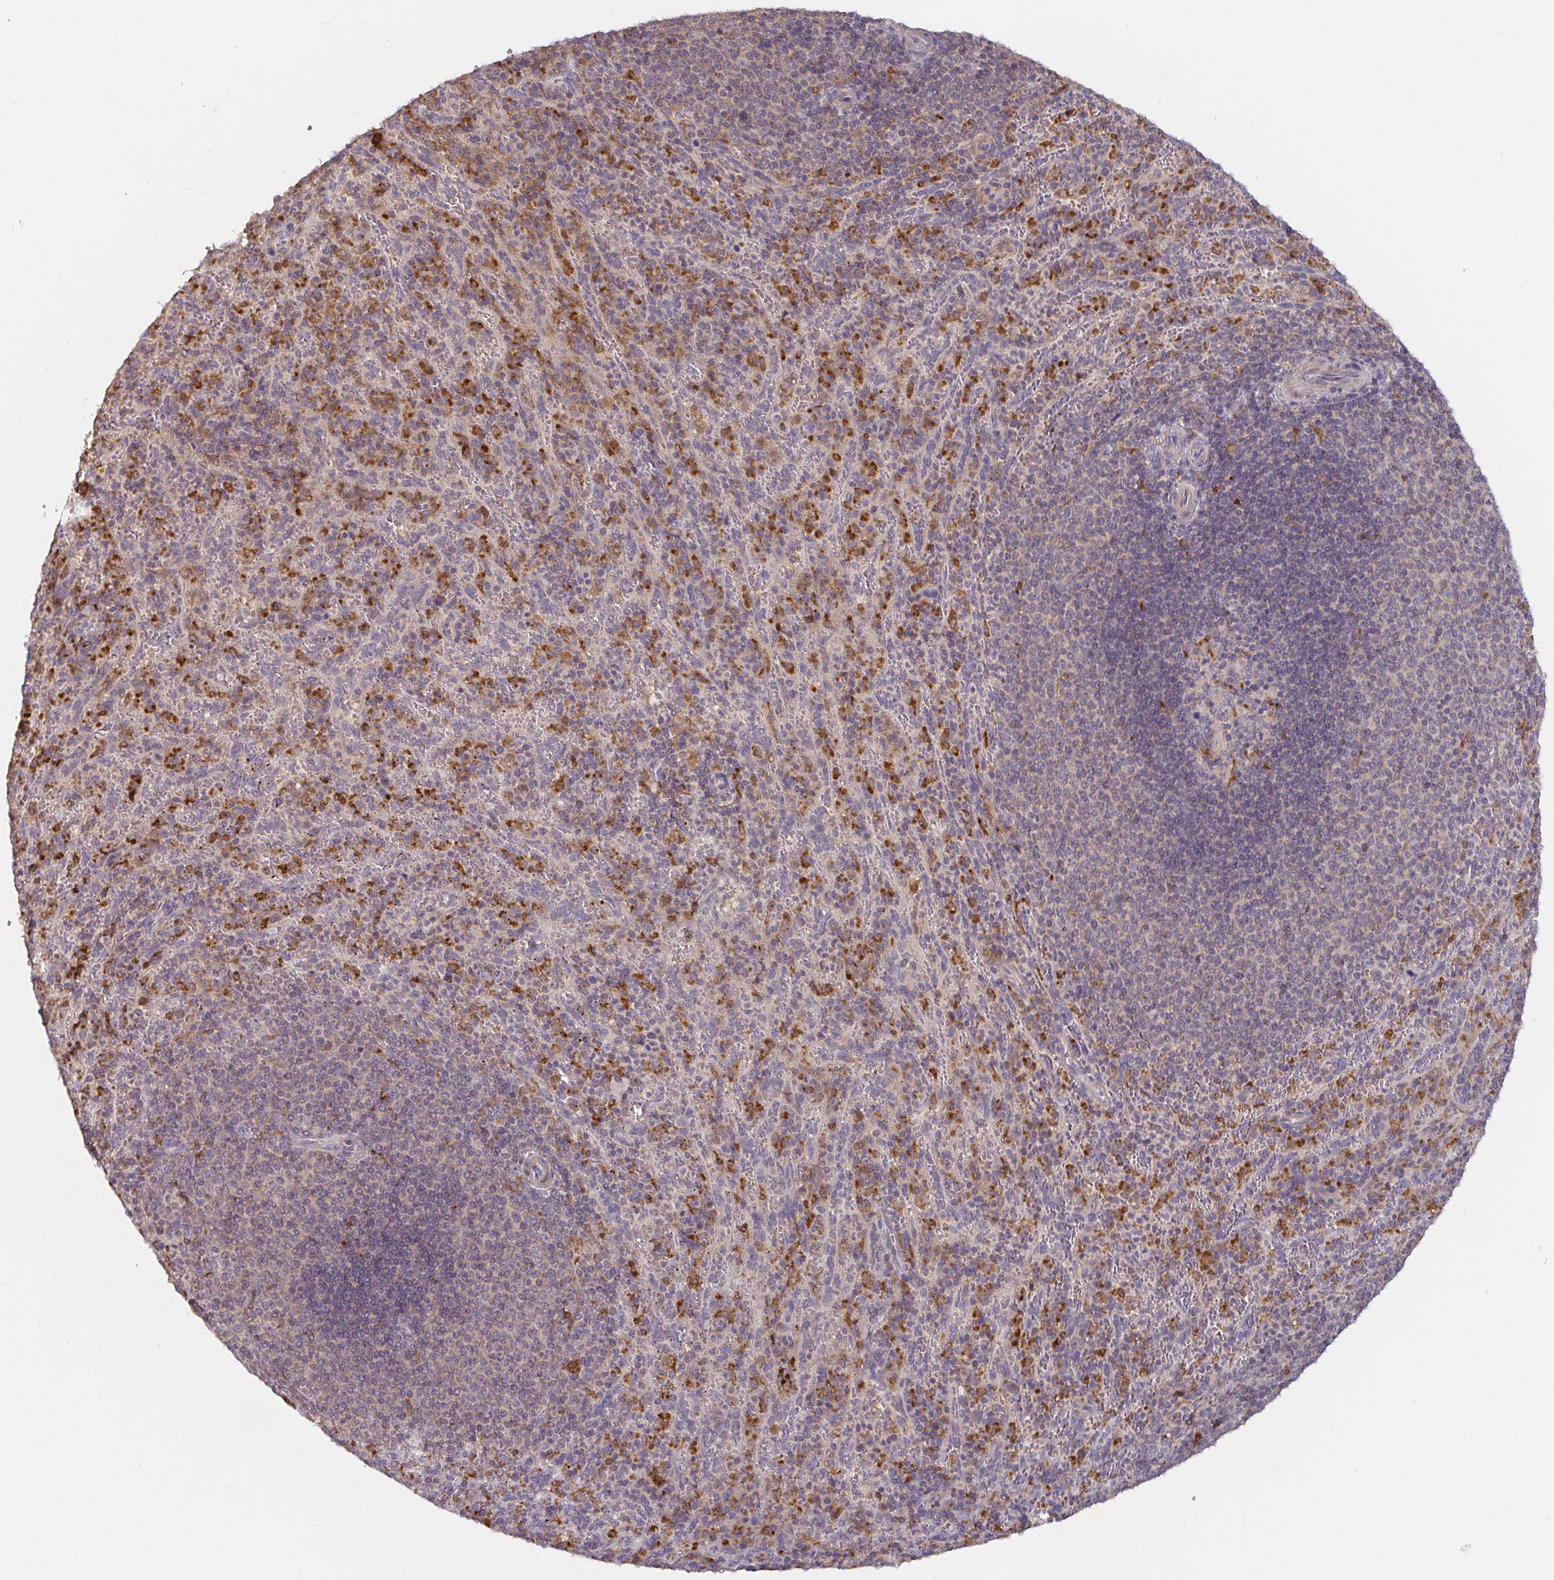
{"staining": {"intensity": "strong", "quantity": "<25%", "location": "cytoplasmic/membranous"}, "tissue": "spleen", "cell_type": "Cells in red pulp", "image_type": "normal", "snomed": [{"axis": "morphology", "description": "Normal tissue, NOS"}, {"axis": "topography", "description": "Spleen"}], "caption": "Protein staining by IHC exhibits strong cytoplasmic/membranous positivity in about <25% of cells in red pulp in normal spleen.", "gene": "CDH18", "patient": {"sex": "male", "age": 57}}